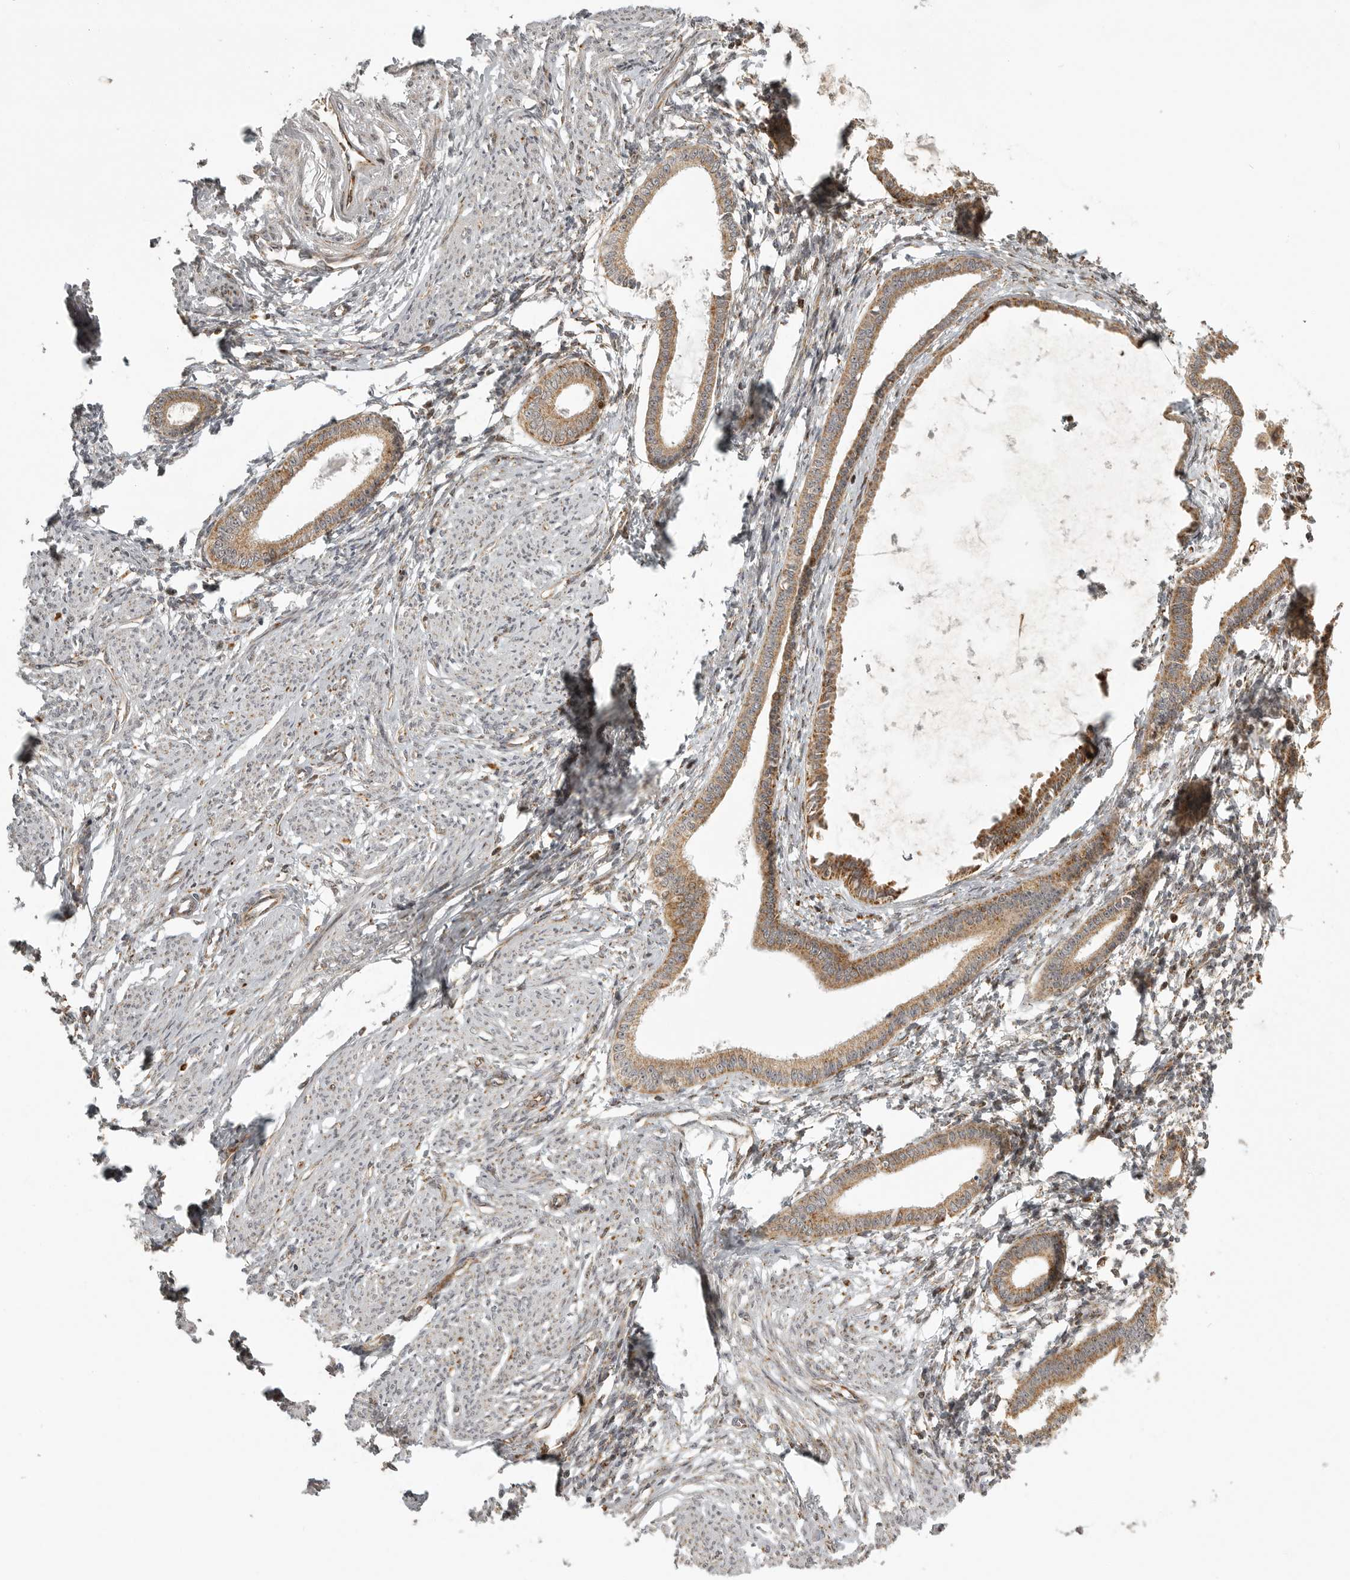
{"staining": {"intensity": "negative", "quantity": "none", "location": "none"}, "tissue": "endometrium", "cell_type": "Cells in endometrial stroma", "image_type": "normal", "snomed": [{"axis": "morphology", "description": "Normal tissue, NOS"}, {"axis": "topography", "description": "Endometrium"}], "caption": "Cells in endometrial stroma show no significant protein staining in normal endometrium.", "gene": "NARS2", "patient": {"sex": "female", "age": 56}}